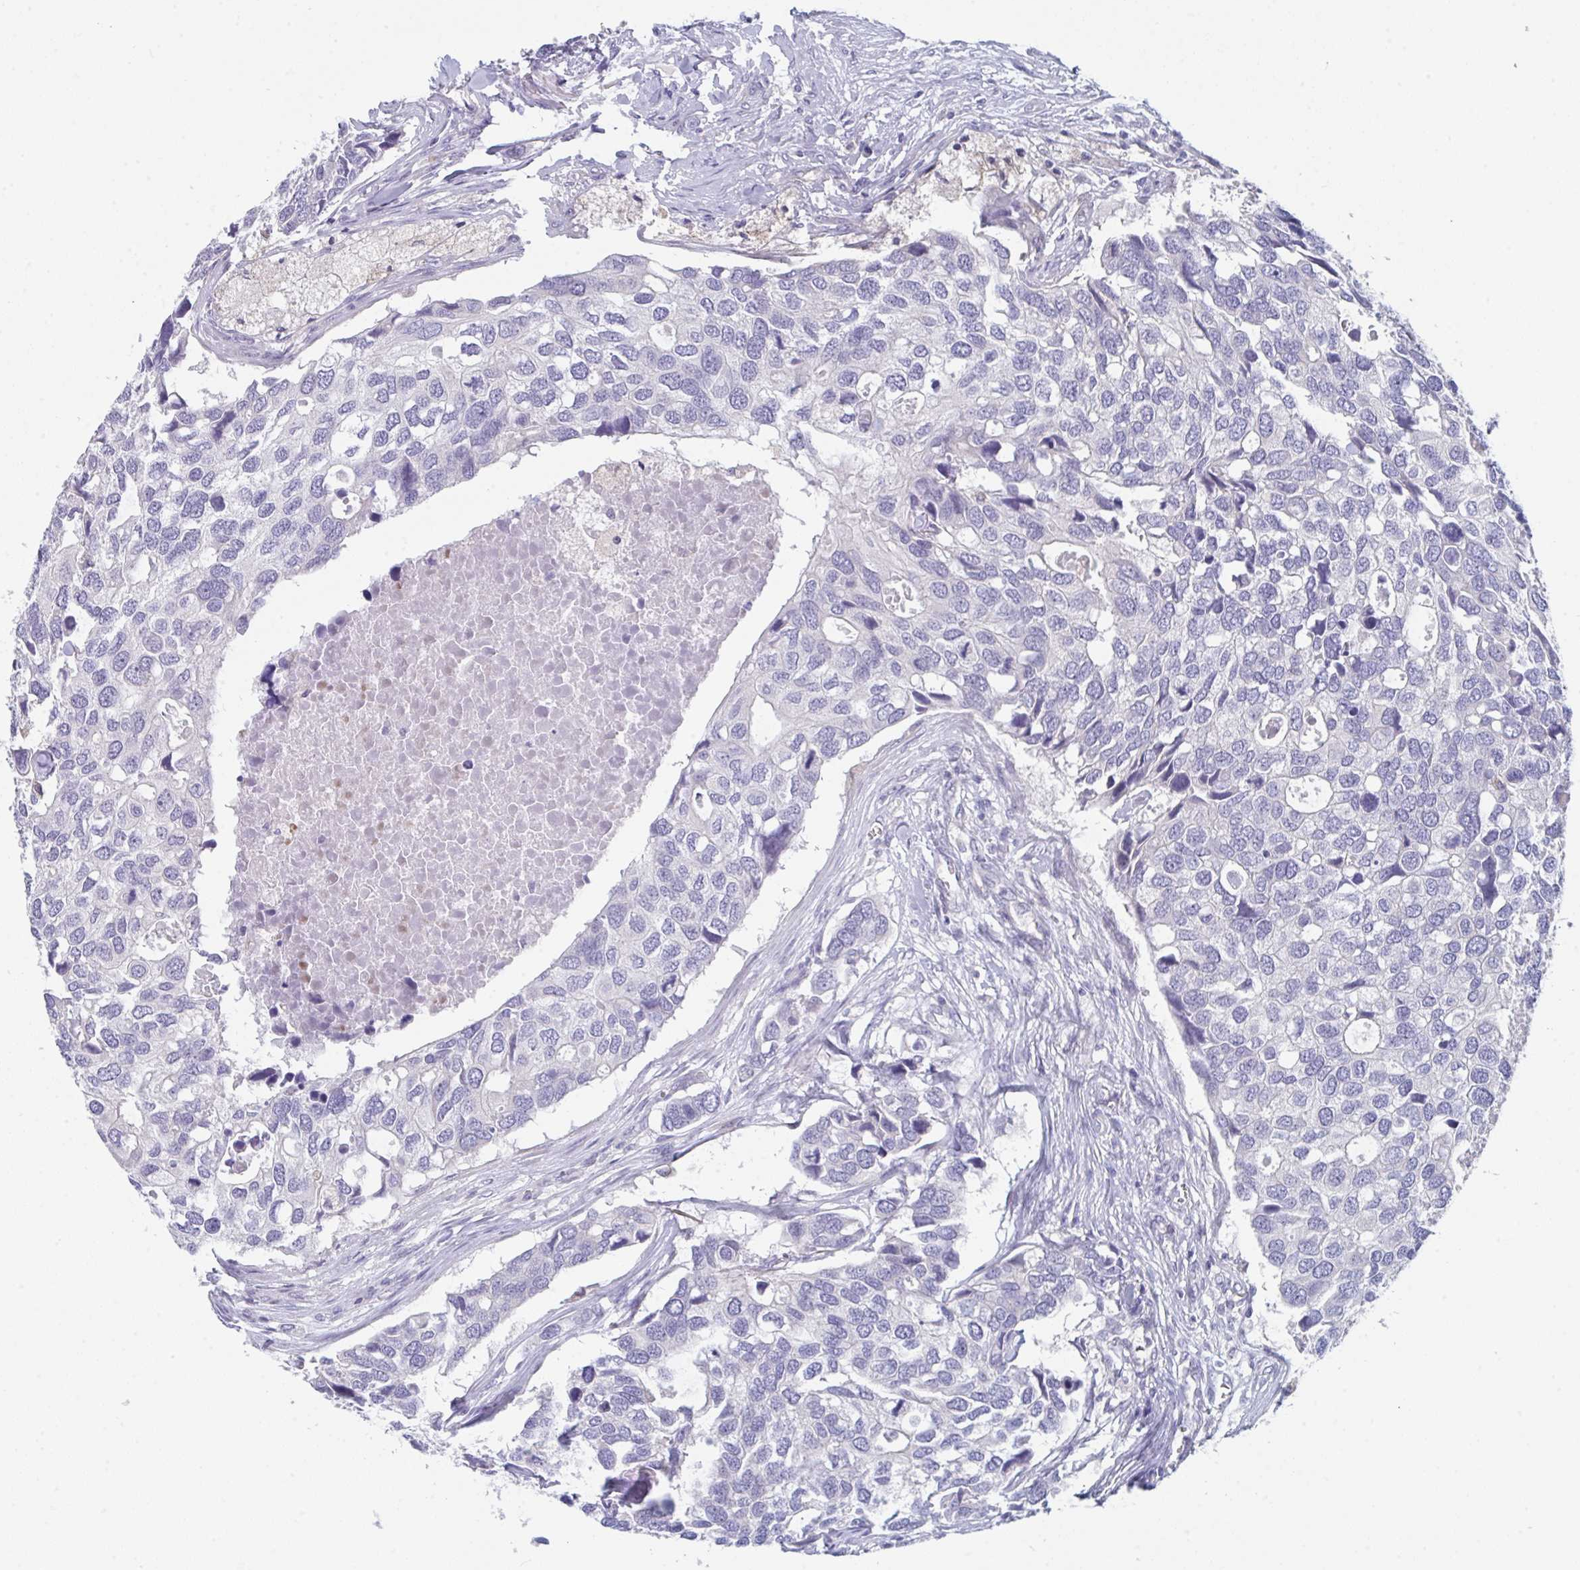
{"staining": {"intensity": "negative", "quantity": "none", "location": "none"}, "tissue": "breast cancer", "cell_type": "Tumor cells", "image_type": "cancer", "snomed": [{"axis": "morphology", "description": "Duct carcinoma"}, {"axis": "topography", "description": "Breast"}], "caption": "DAB immunohistochemical staining of breast cancer reveals no significant positivity in tumor cells.", "gene": "PTPRD", "patient": {"sex": "female", "age": 83}}